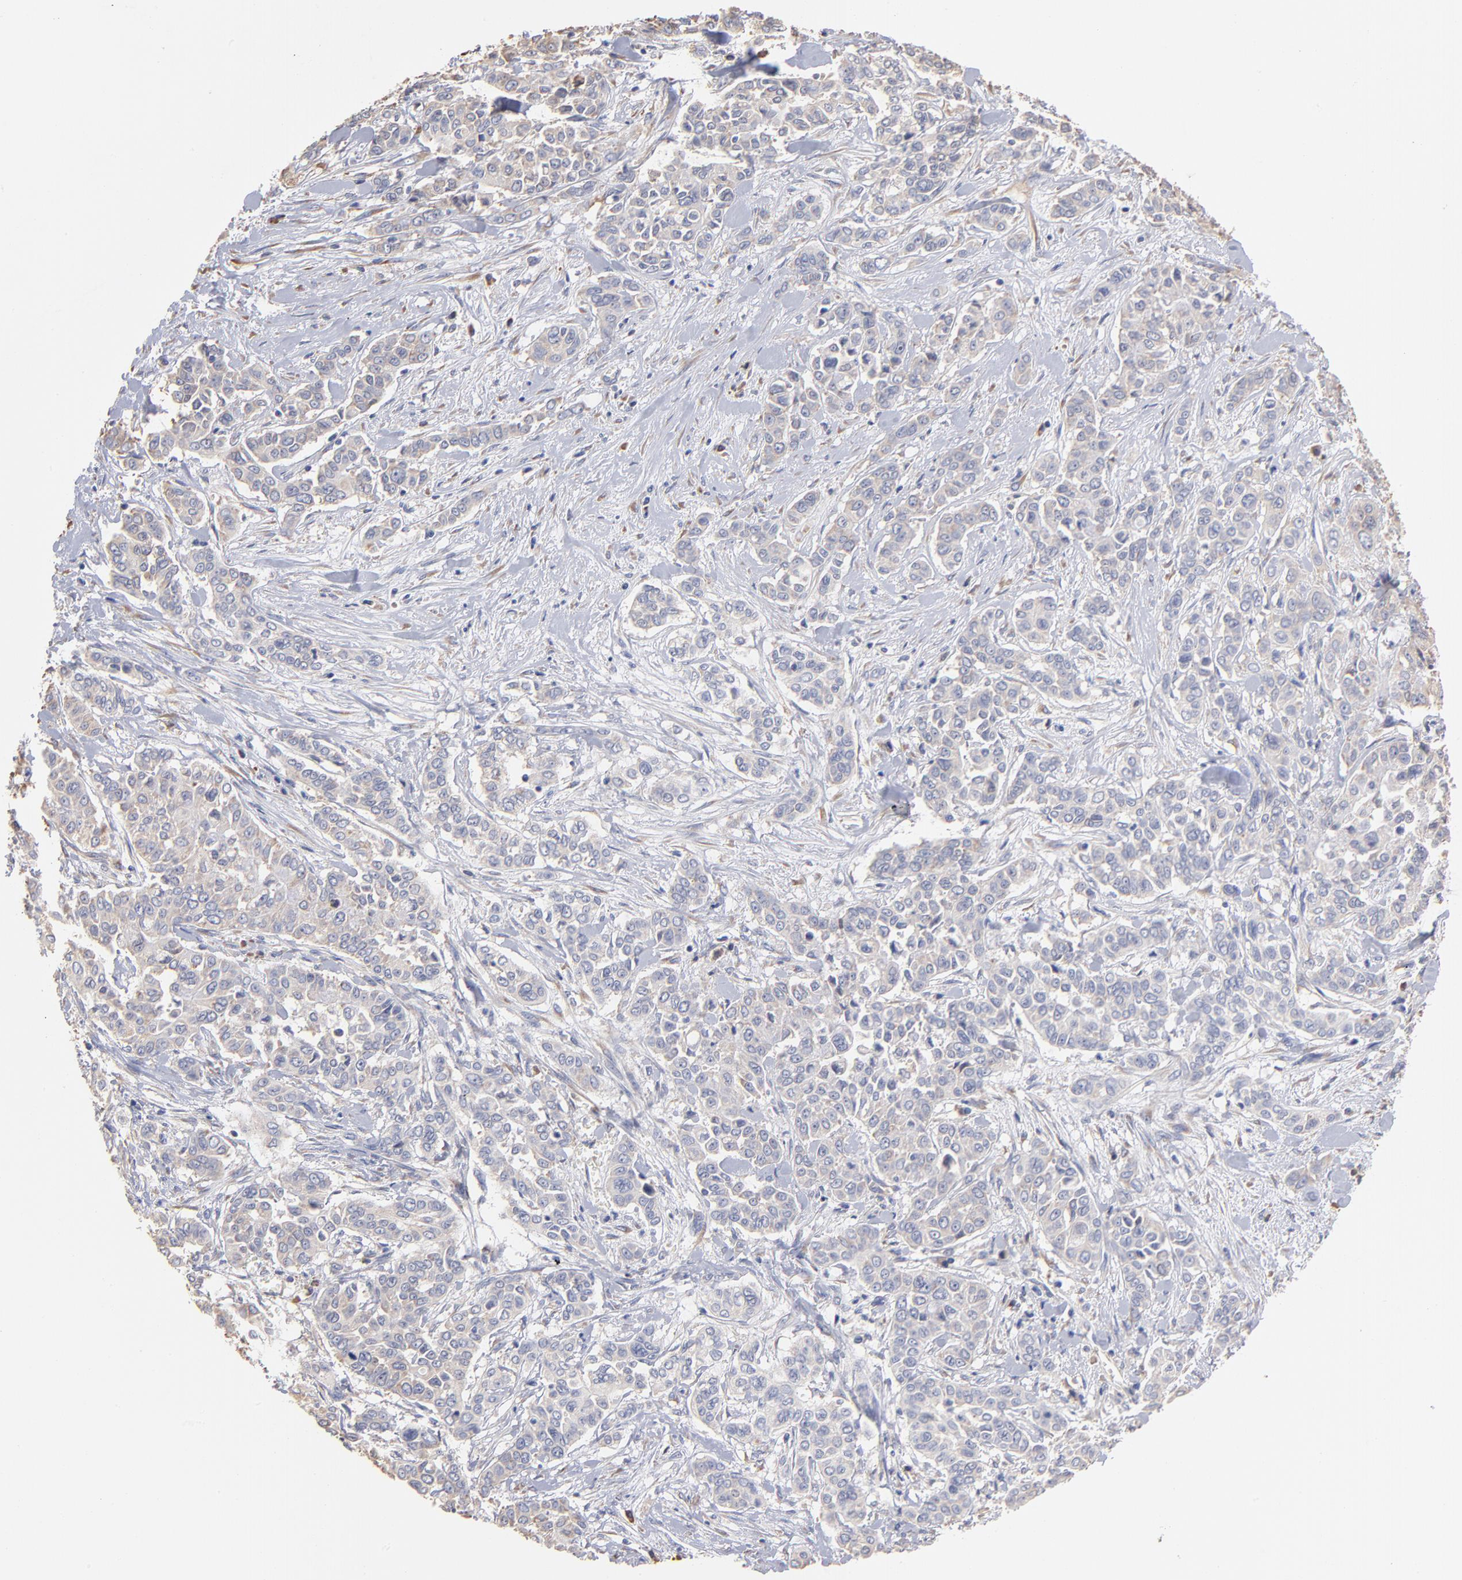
{"staining": {"intensity": "negative", "quantity": "none", "location": "none"}, "tissue": "pancreatic cancer", "cell_type": "Tumor cells", "image_type": "cancer", "snomed": [{"axis": "morphology", "description": "Adenocarcinoma, NOS"}, {"axis": "topography", "description": "Pancreas"}], "caption": "Adenocarcinoma (pancreatic) stained for a protein using immunohistochemistry displays no positivity tumor cells.", "gene": "RPL9", "patient": {"sex": "female", "age": 52}}